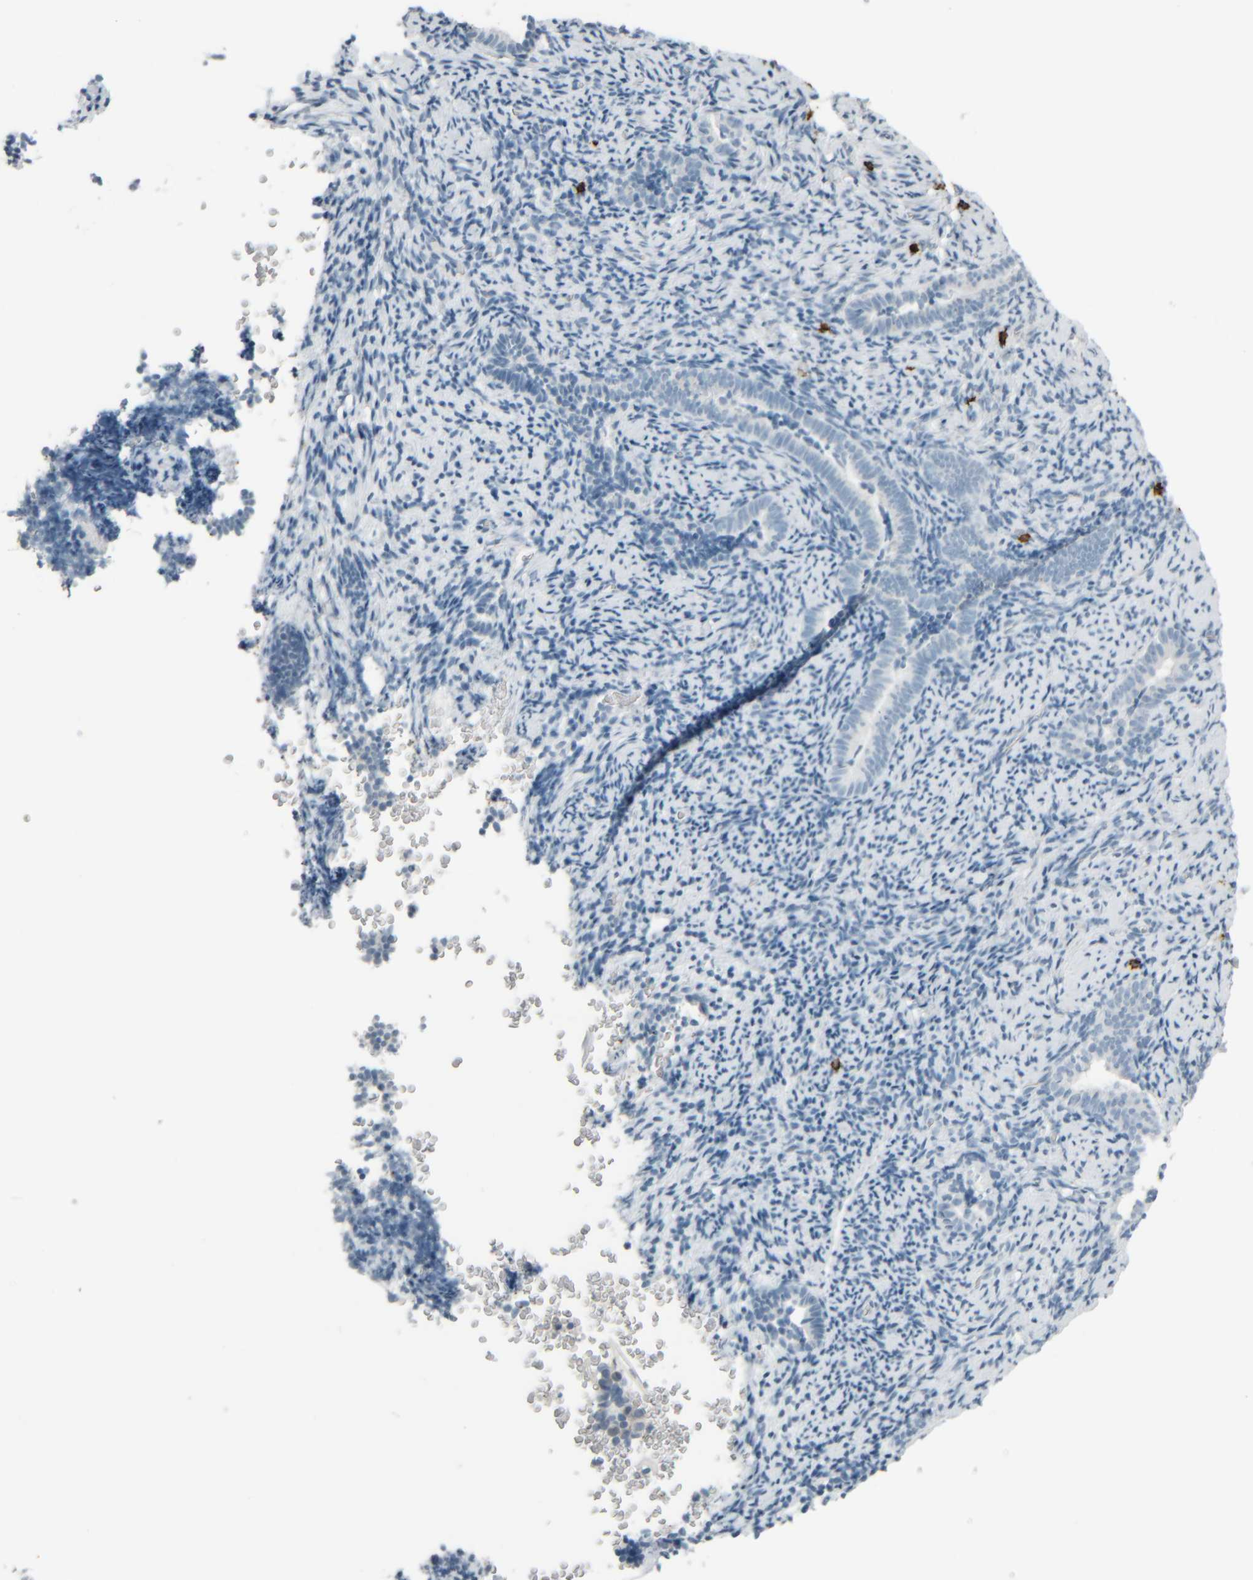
{"staining": {"intensity": "negative", "quantity": "none", "location": "none"}, "tissue": "endometrium", "cell_type": "Cells in endometrial stroma", "image_type": "normal", "snomed": [{"axis": "morphology", "description": "Normal tissue, NOS"}, {"axis": "topography", "description": "Endometrium"}], "caption": "IHC micrograph of benign endometrium stained for a protein (brown), which reveals no positivity in cells in endometrial stroma. (DAB (3,3'-diaminobenzidine) immunohistochemistry, high magnification).", "gene": "TPSAB1", "patient": {"sex": "female", "age": 51}}